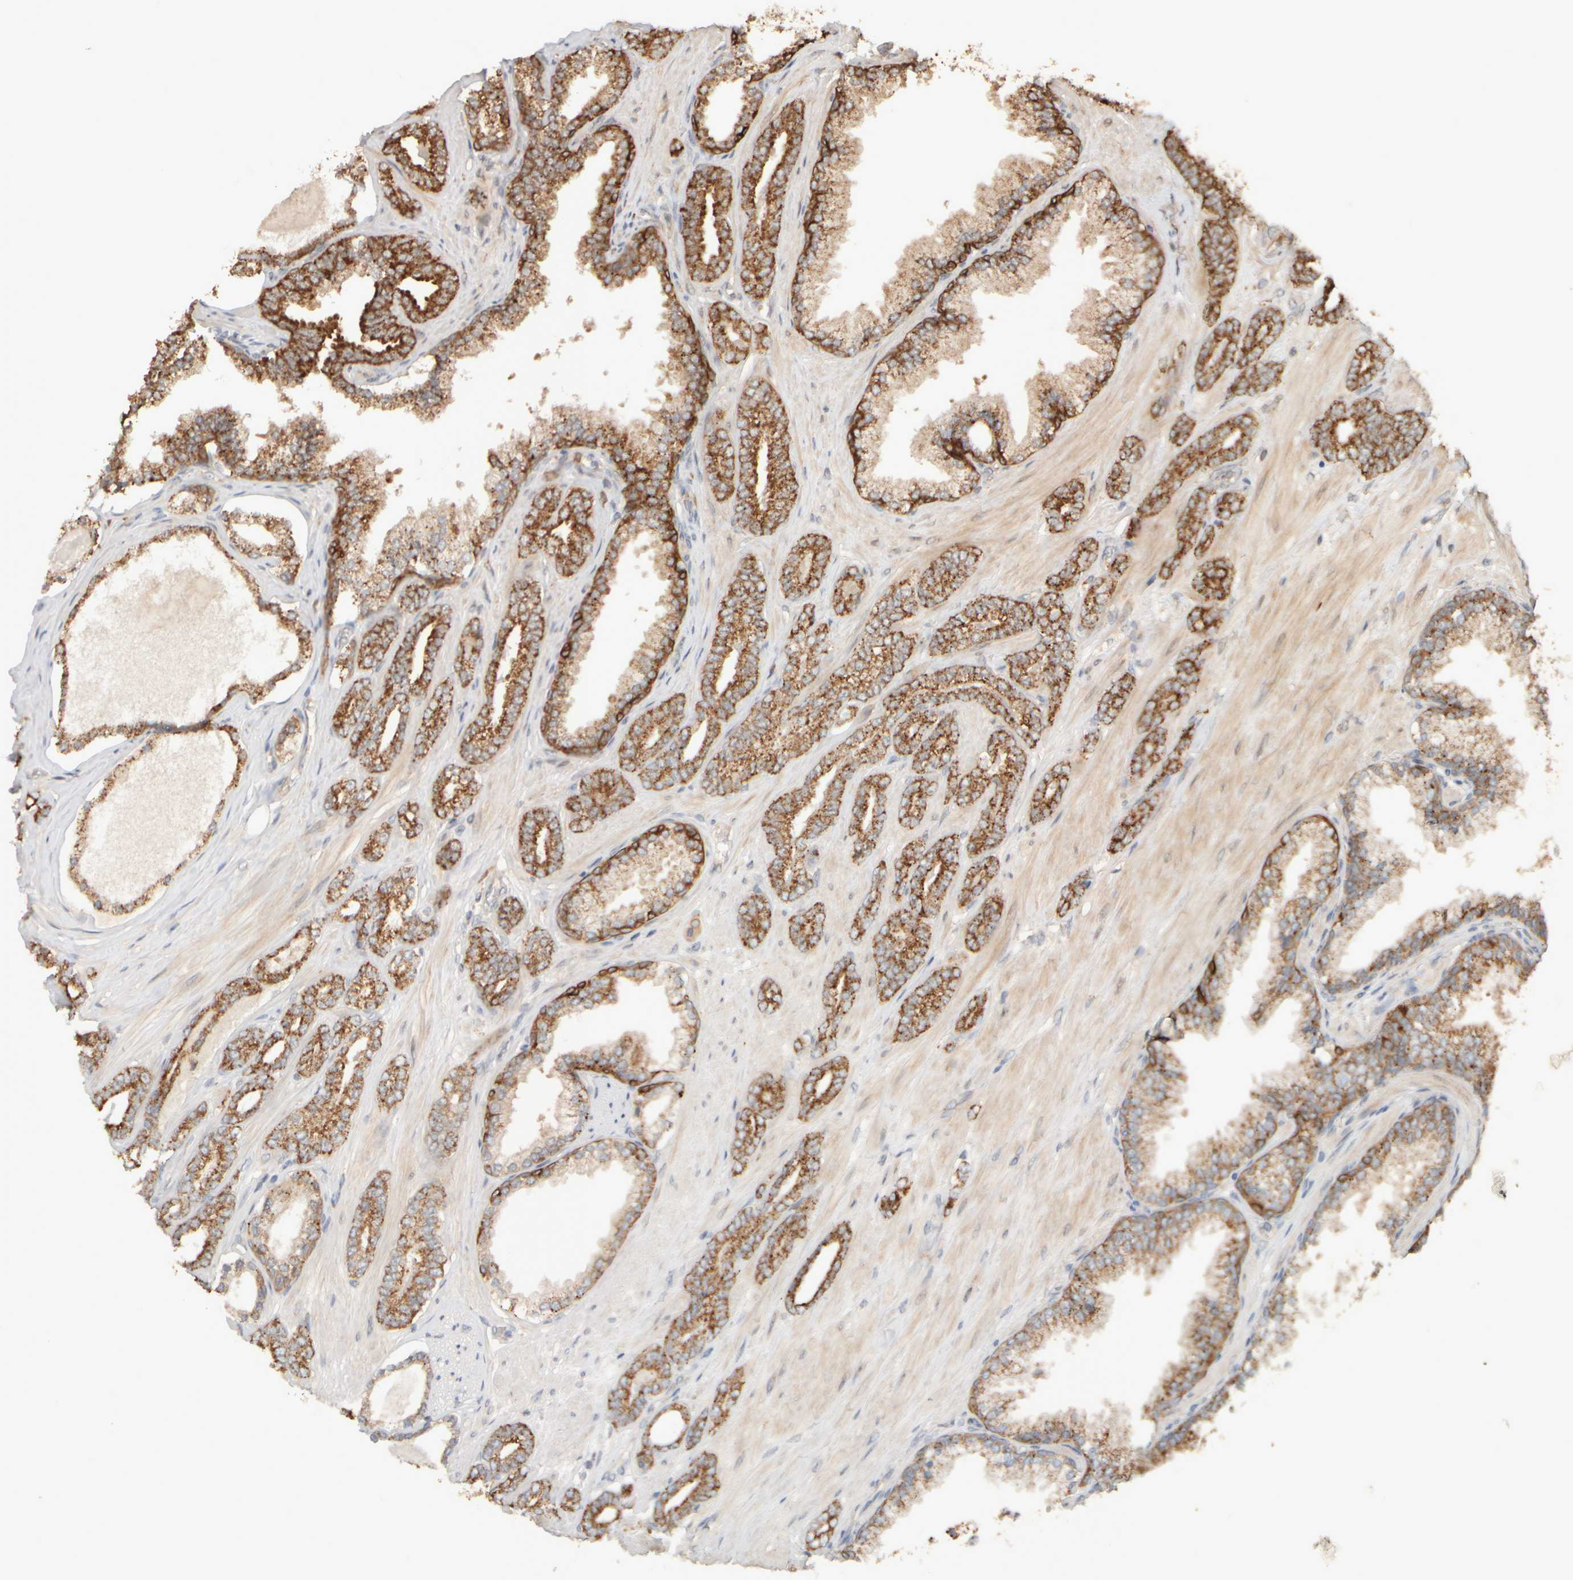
{"staining": {"intensity": "strong", "quantity": "25%-75%", "location": "cytoplasmic/membranous"}, "tissue": "prostate cancer", "cell_type": "Tumor cells", "image_type": "cancer", "snomed": [{"axis": "morphology", "description": "Adenocarcinoma, Low grade"}, {"axis": "topography", "description": "Prostate"}], "caption": "High-magnification brightfield microscopy of adenocarcinoma (low-grade) (prostate) stained with DAB (brown) and counterstained with hematoxylin (blue). tumor cells exhibit strong cytoplasmic/membranous expression is appreciated in about25%-75% of cells. (brown staining indicates protein expression, while blue staining denotes nuclei).", "gene": "EIF2B3", "patient": {"sex": "male", "age": 71}}